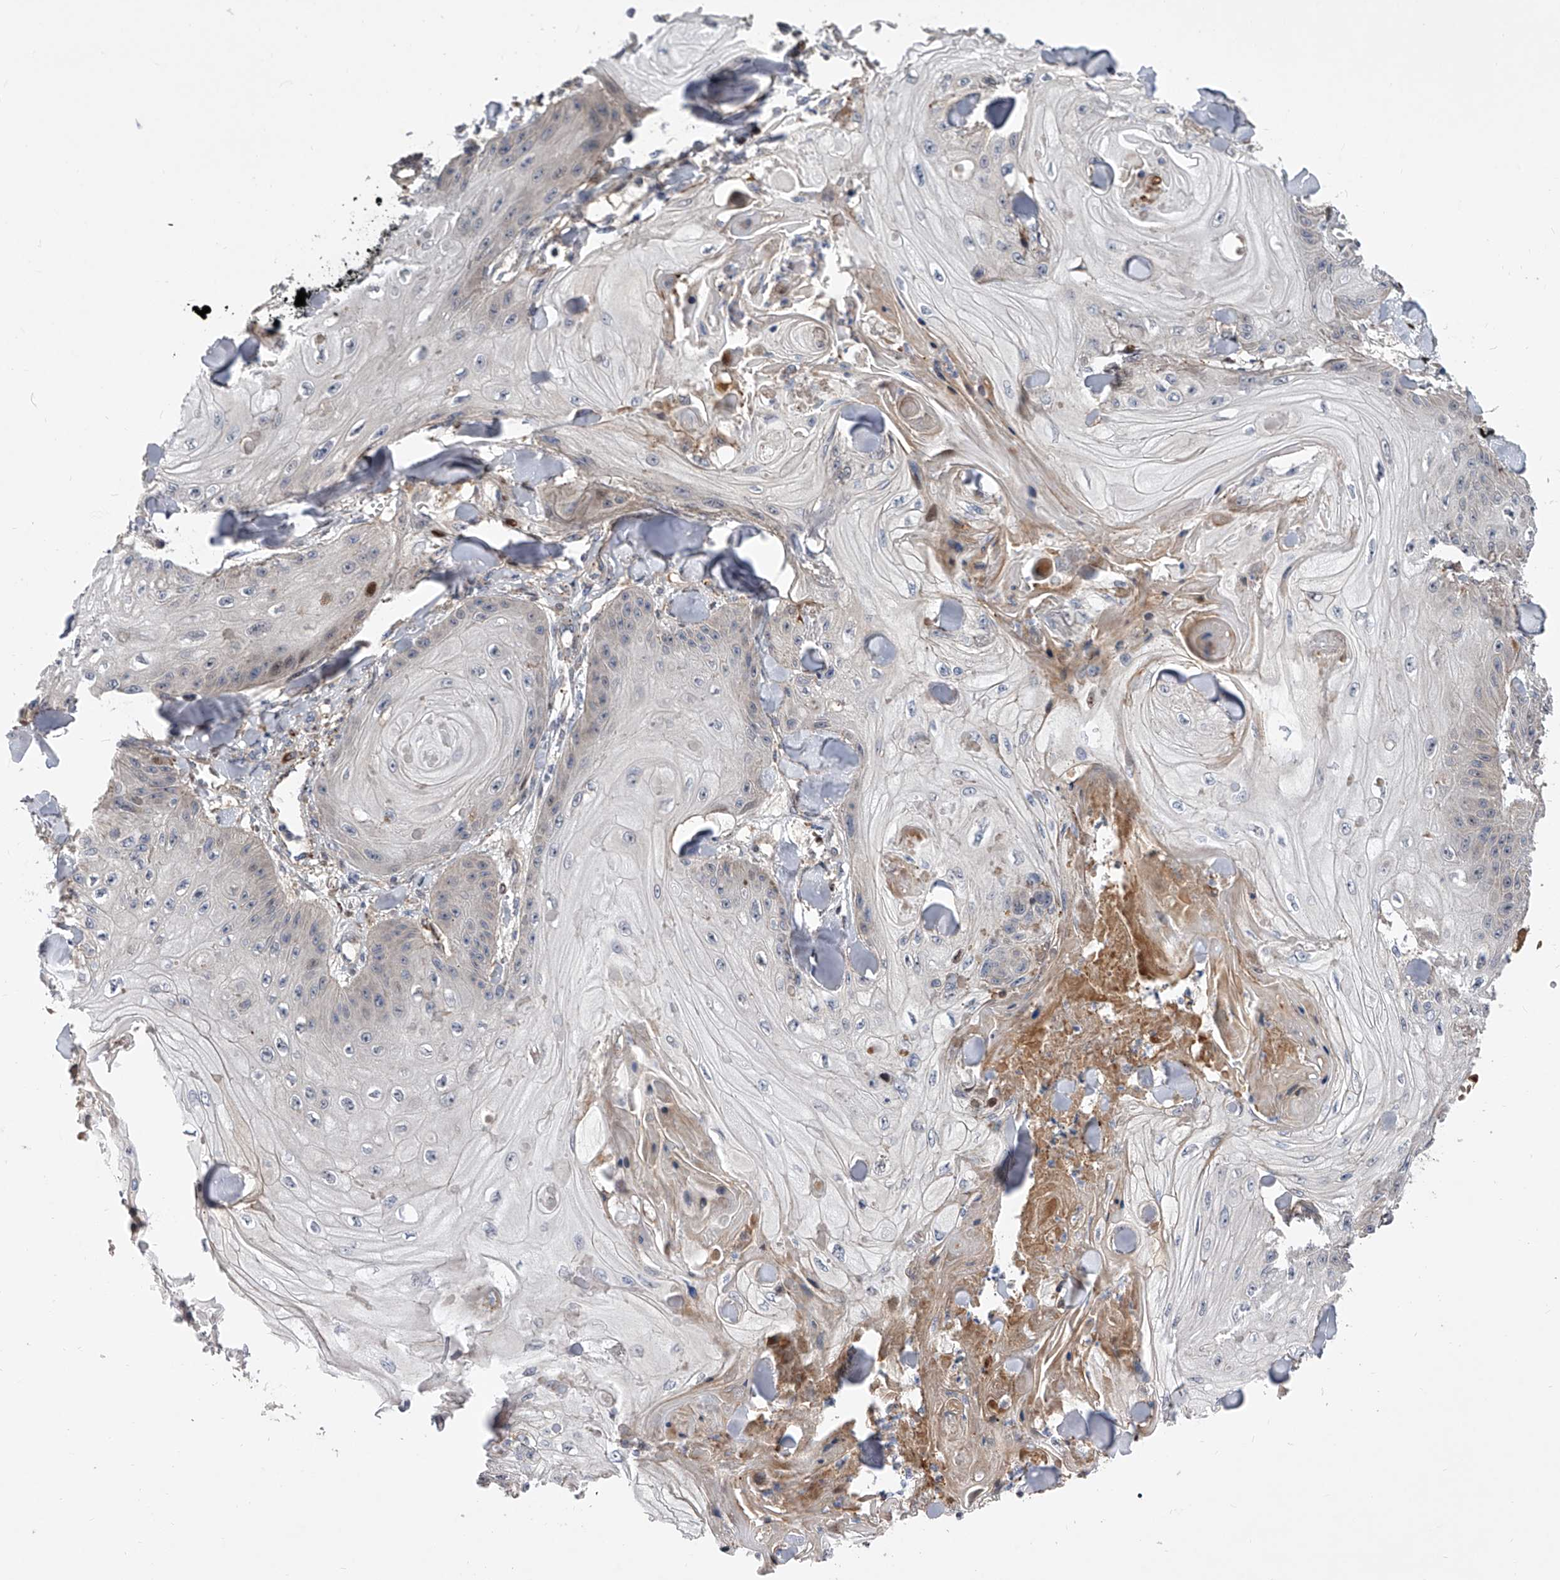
{"staining": {"intensity": "negative", "quantity": "none", "location": "none"}, "tissue": "skin cancer", "cell_type": "Tumor cells", "image_type": "cancer", "snomed": [{"axis": "morphology", "description": "Squamous cell carcinoma, NOS"}, {"axis": "topography", "description": "Skin"}], "caption": "Immunohistochemistry micrograph of human skin squamous cell carcinoma stained for a protein (brown), which exhibits no positivity in tumor cells.", "gene": "PDSS2", "patient": {"sex": "male", "age": 74}}